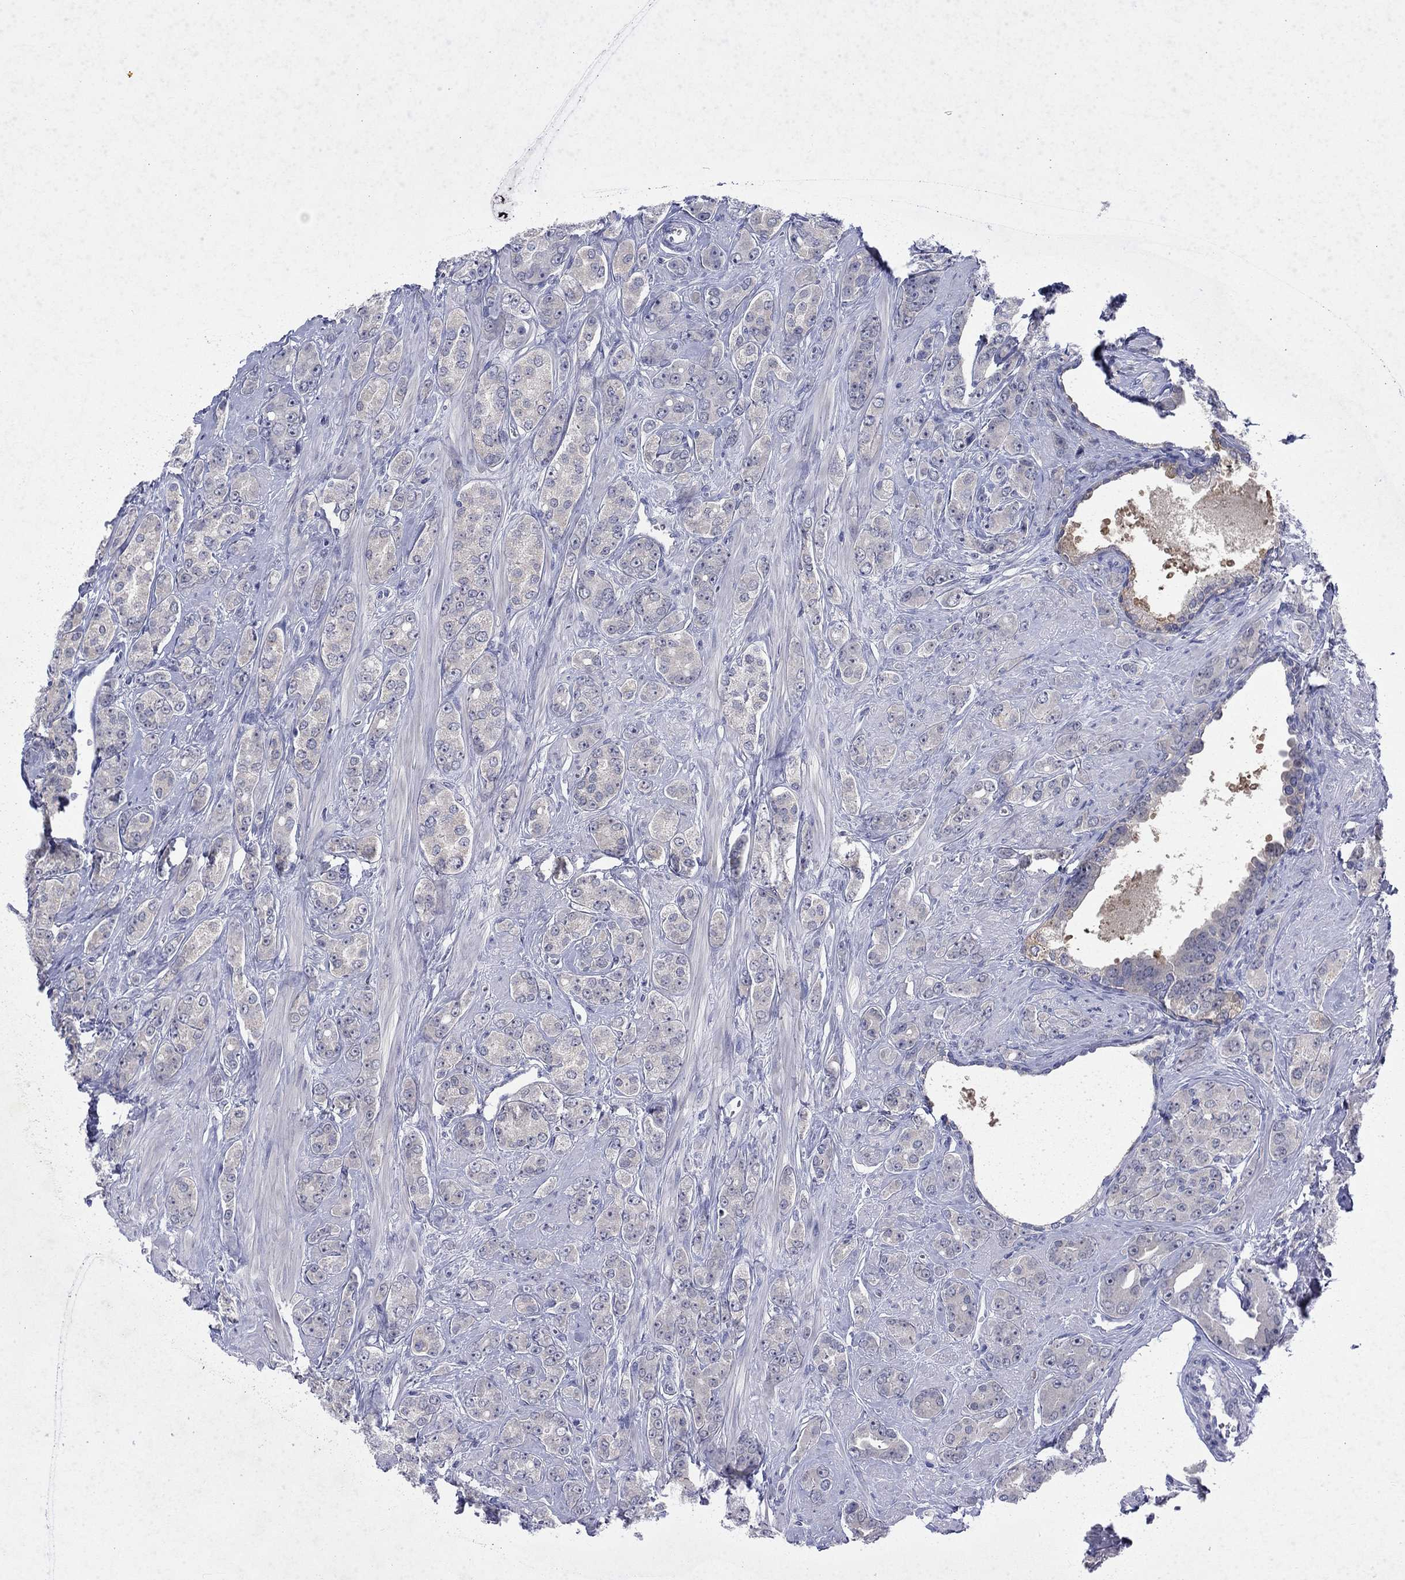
{"staining": {"intensity": "negative", "quantity": "none", "location": "none"}, "tissue": "prostate cancer", "cell_type": "Tumor cells", "image_type": "cancer", "snomed": [{"axis": "morphology", "description": "Adenocarcinoma, NOS"}, {"axis": "topography", "description": "Prostate"}], "caption": "An image of prostate cancer stained for a protein demonstrates no brown staining in tumor cells. (DAB immunohistochemistry, high magnification).", "gene": "ENPP6", "patient": {"sex": "male", "age": 67}}